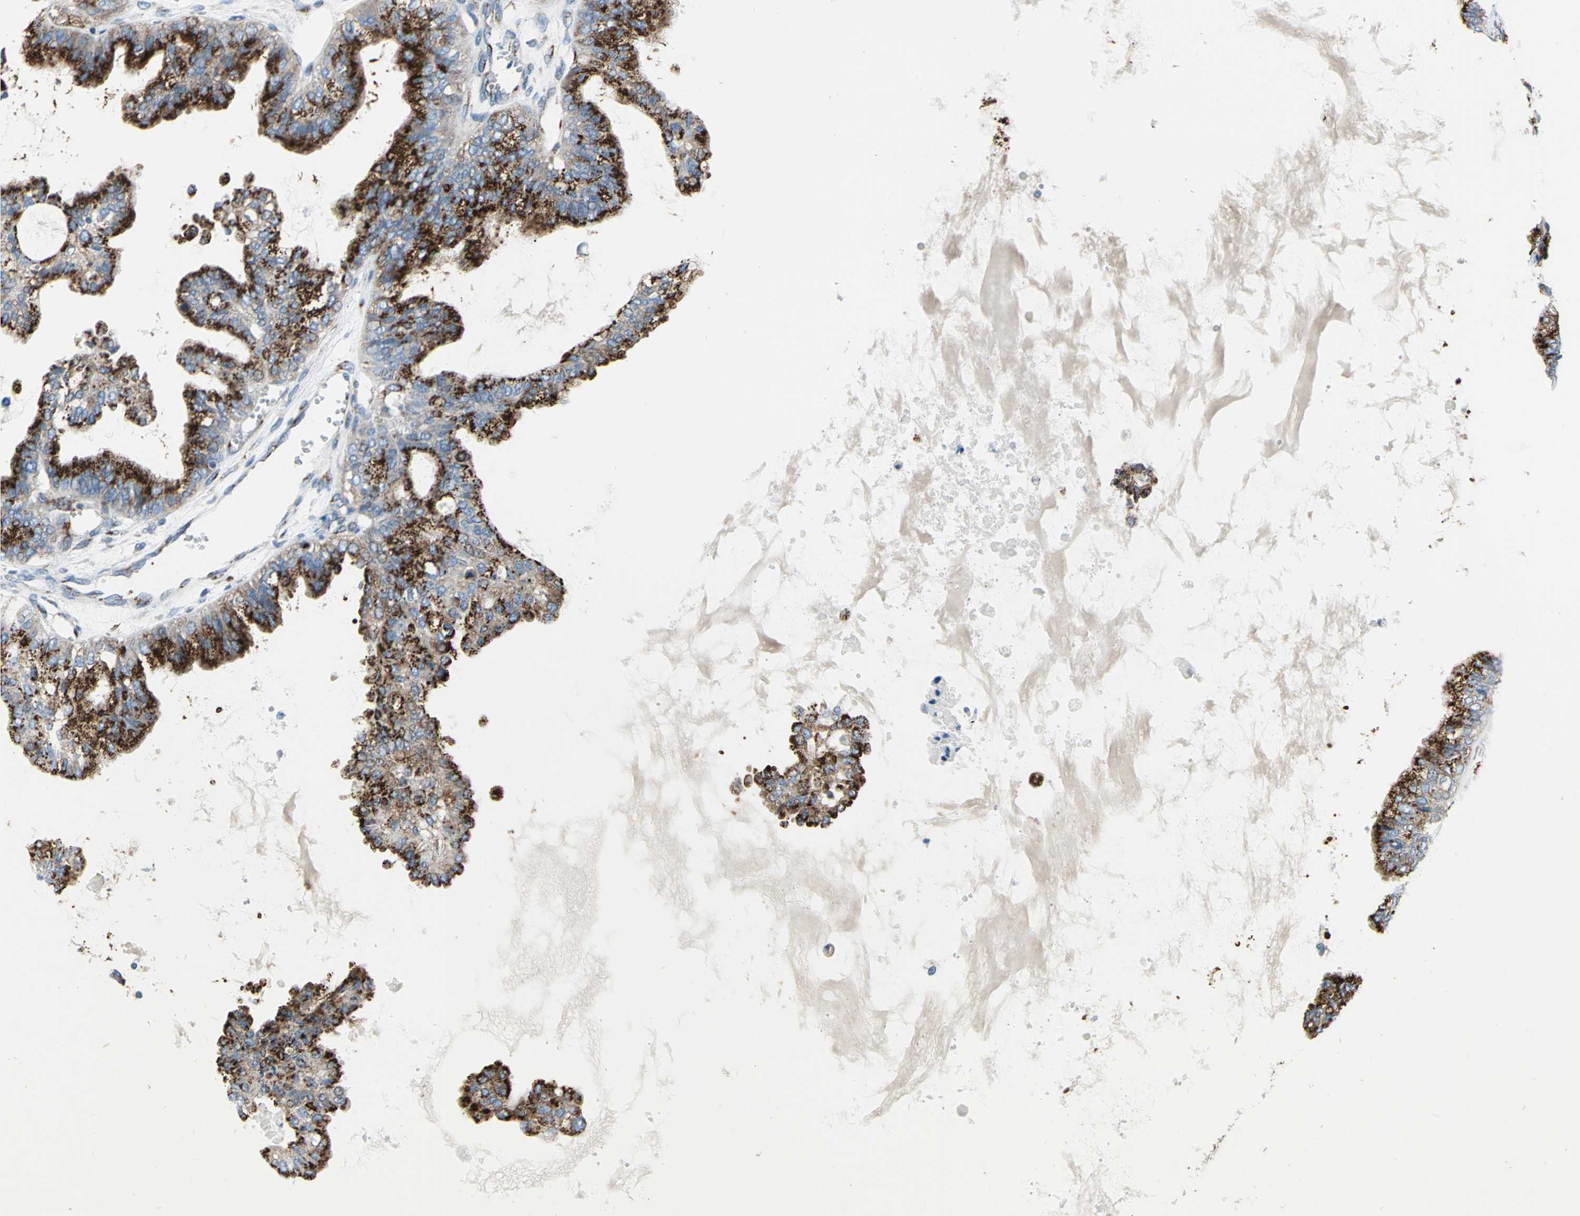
{"staining": {"intensity": "strong", "quantity": ">75%", "location": "cytoplasmic/membranous"}, "tissue": "ovarian cancer", "cell_type": "Tumor cells", "image_type": "cancer", "snomed": [{"axis": "morphology", "description": "Carcinoma, NOS"}, {"axis": "morphology", "description": "Carcinoma, endometroid"}, {"axis": "topography", "description": "Ovary"}], "caption": "A histopathology image showing strong cytoplasmic/membranous staining in about >75% of tumor cells in ovarian cancer (carcinoma), as visualized by brown immunohistochemical staining.", "gene": "GPR3", "patient": {"sex": "female", "age": 50}}